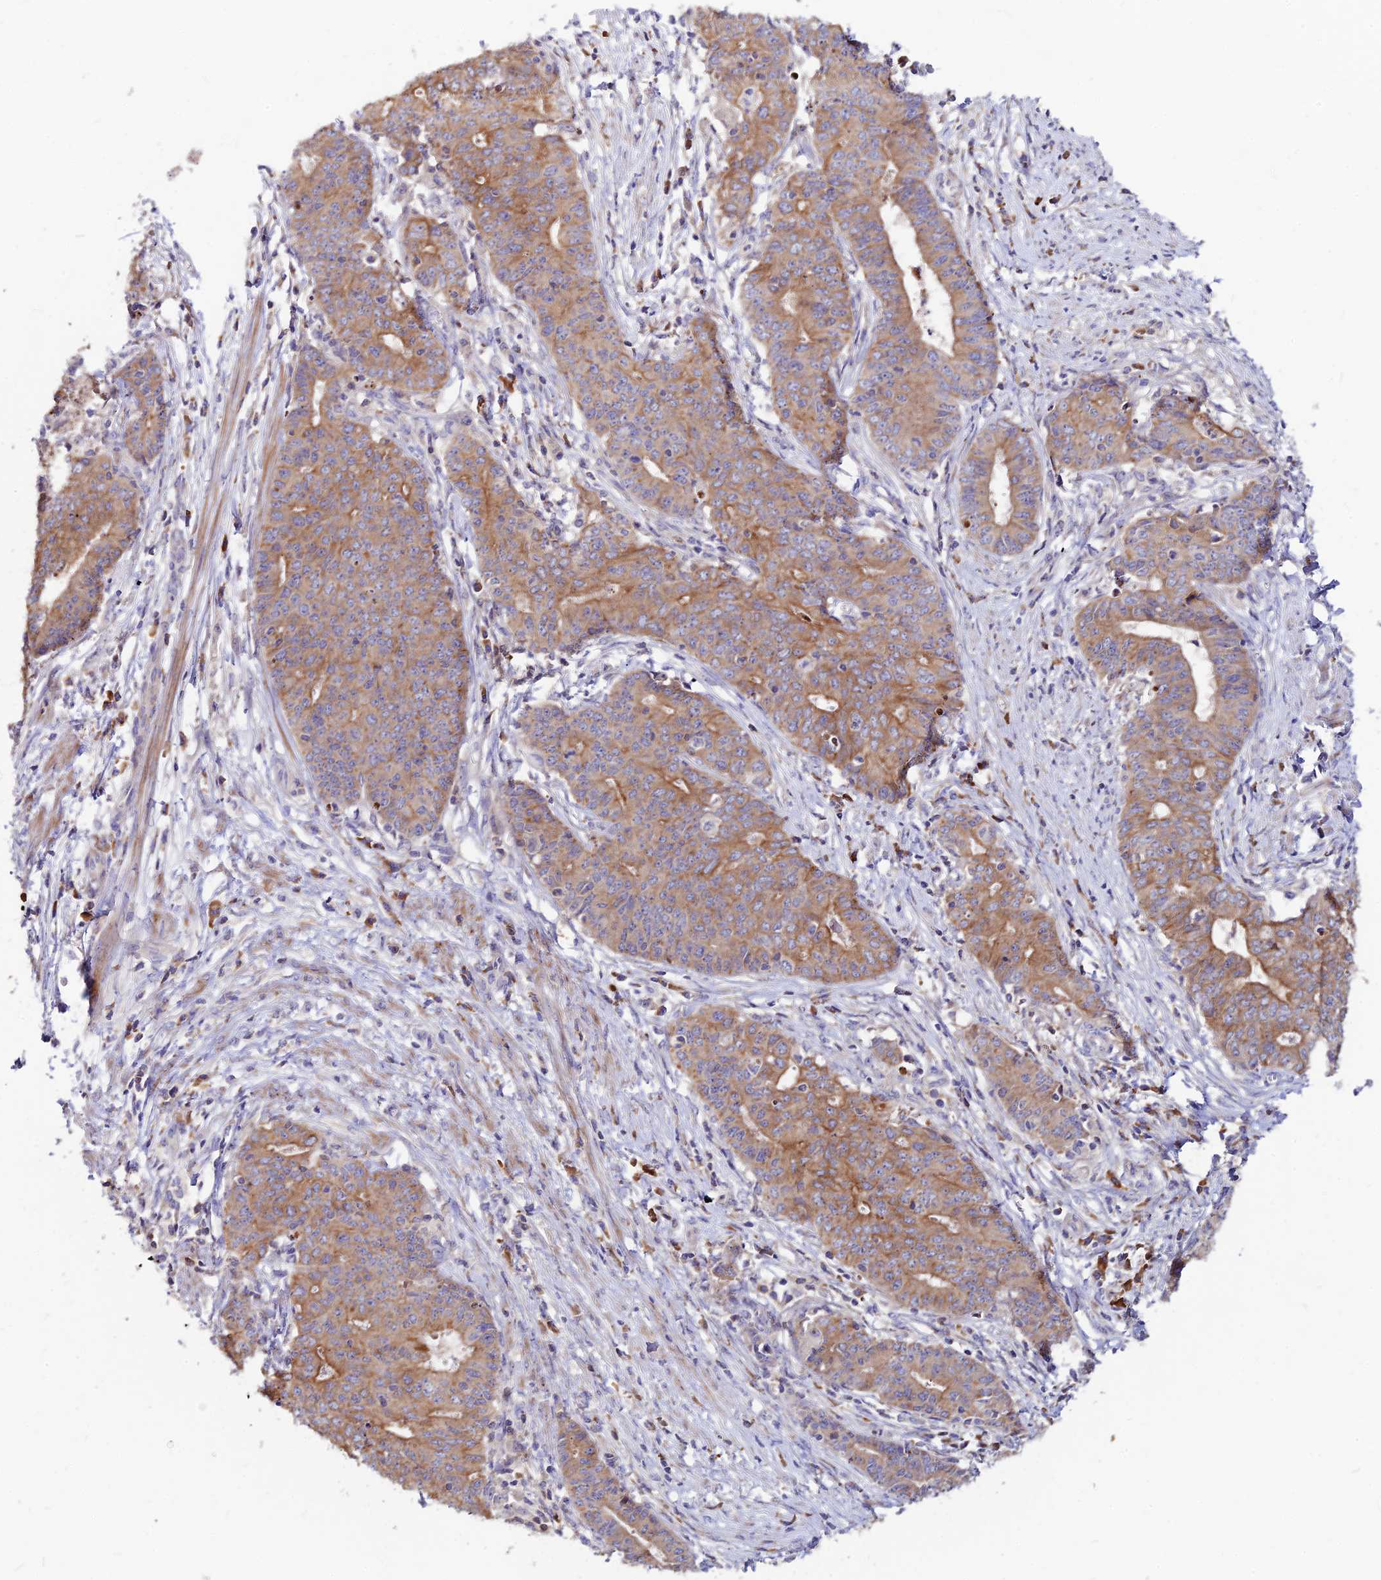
{"staining": {"intensity": "moderate", "quantity": ">75%", "location": "cytoplasmic/membranous"}, "tissue": "endometrial cancer", "cell_type": "Tumor cells", "image_type": "cancer", "snomed": [{"axis": "morphology", "description": "Adenocarcinoma, NOS"}, {"axis": "topography", "description": "Endometrium"}], "caption": "Protein analysis of endometrial adenocarcinoma tissue shows moderate cytoplasmic/membranous expression in approximately >75% of tumor cells.", "gene": "DENND2D", "patient": {"sex": "female", "age": 59}}